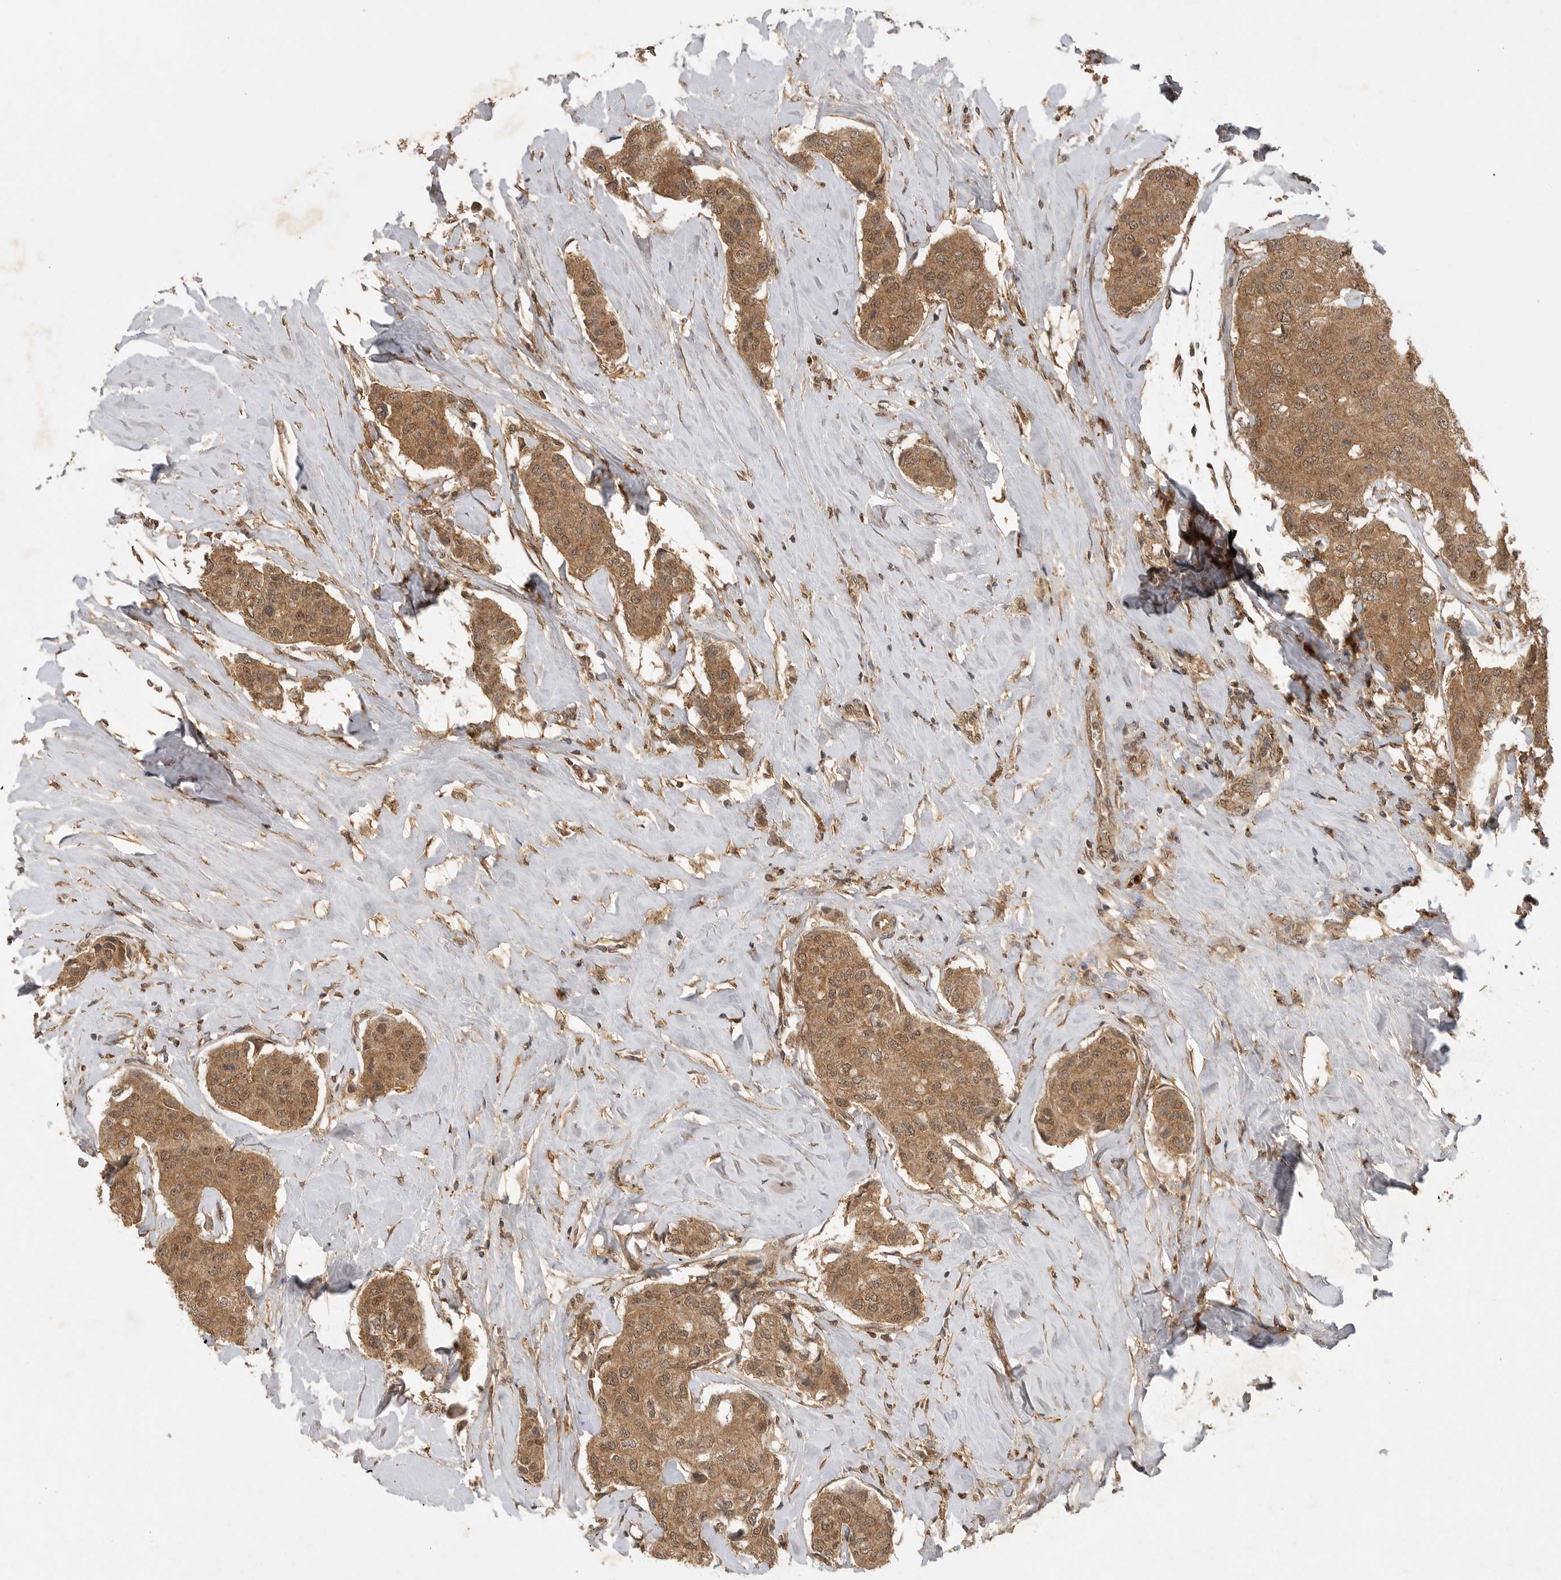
{"staining": {"intensity": "moderate", "quantity": ">75%", "location": "cytoplasmic/membranous,nuclear"}, "tissue": "breast cancer", "cell_type": "Tumor cells", "image_type": "cancer", "snomed": [{"axis": "morphology", "description": "Duct carcinoma"}, {"axis": "topography", "description": "Breast"}], "caption": "Immunohistochemistry (IHC) (DAB (3,3'-diaminobenzidine)) staining of invasive ductal carcinoma (breast) exhibits moderate cytoplasmic/membranous and nuclear protein positivity in approximately >75% of tumor cells.", "gene": "ICOSLG", "patient": {"sex": "female", "age": 80}}